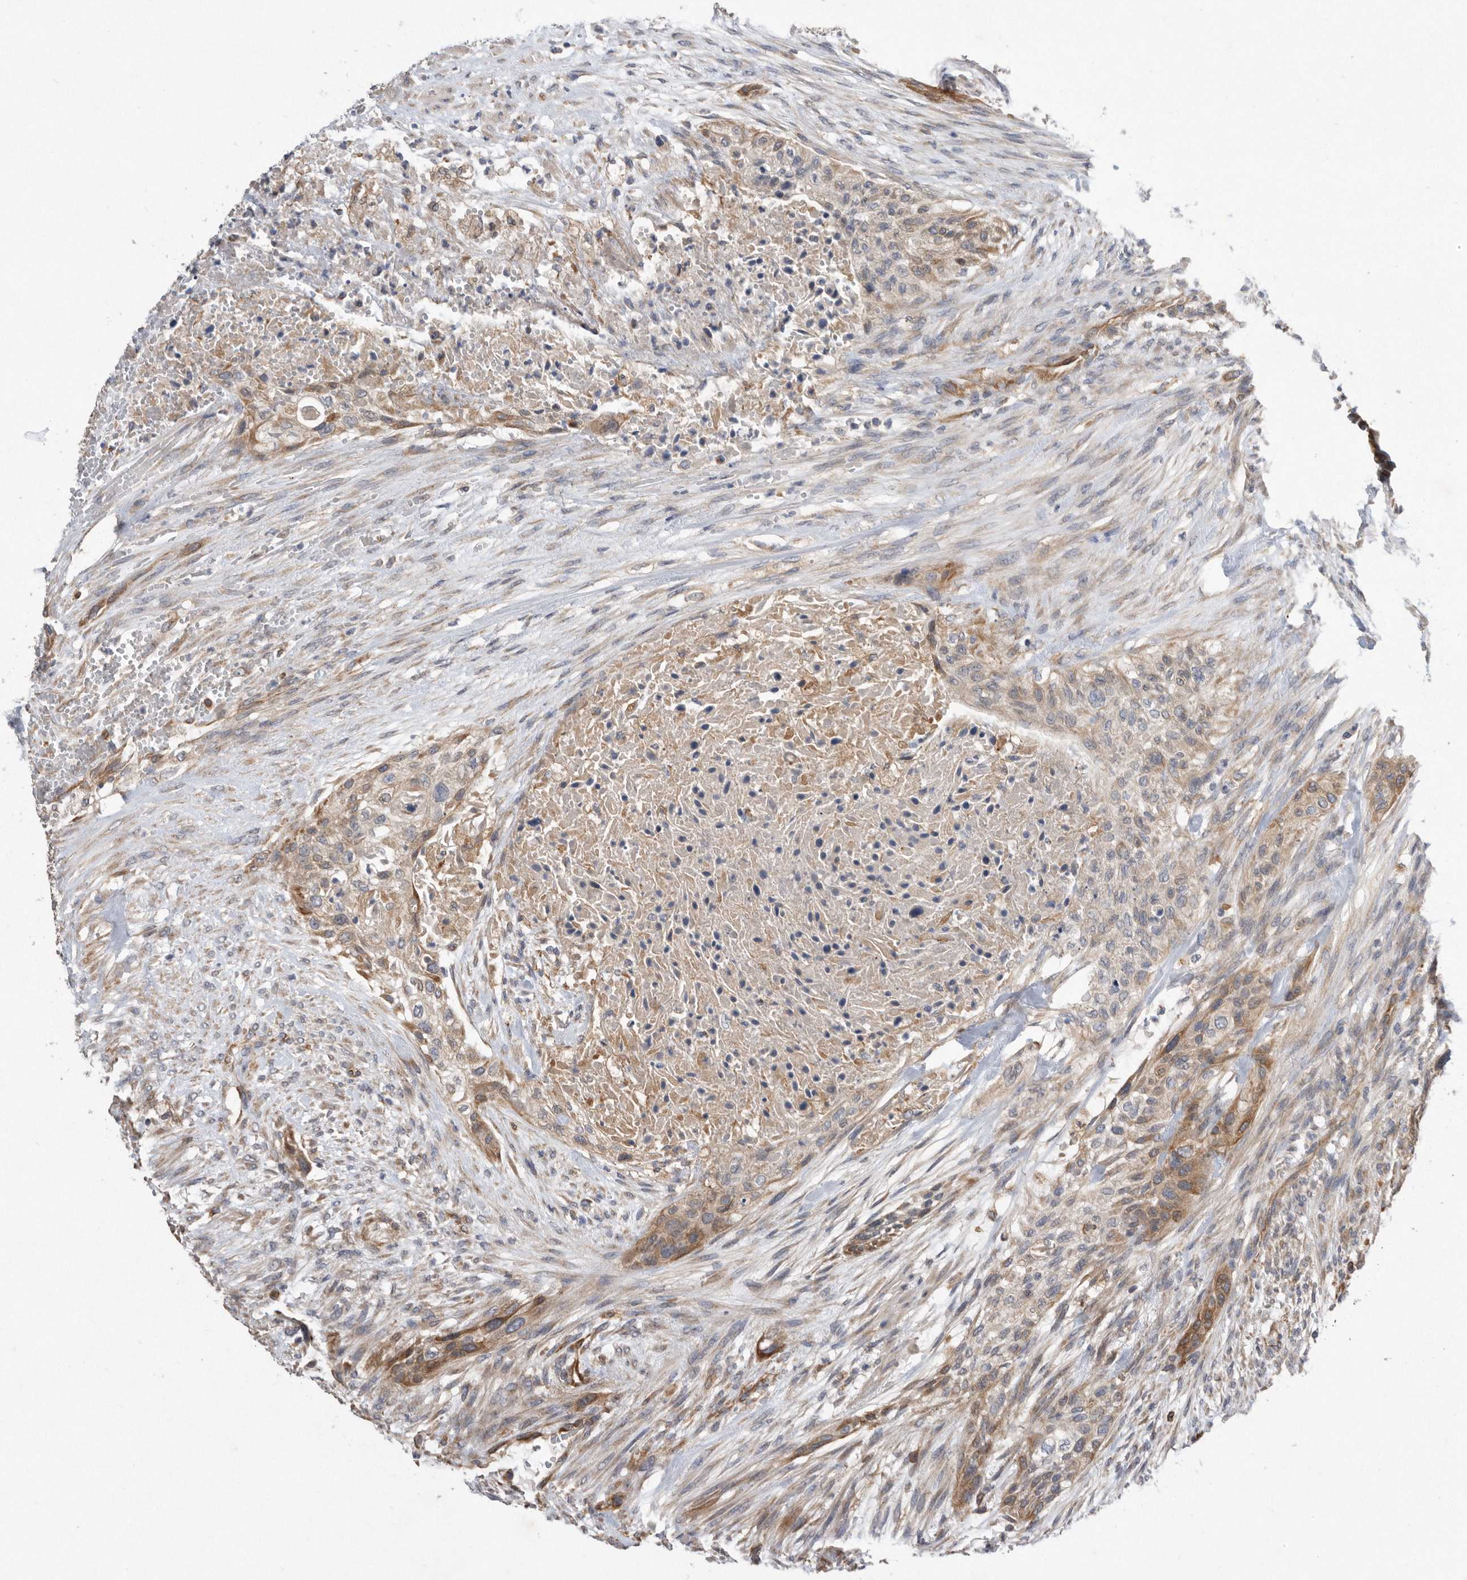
{"staining": {"intensity": "moderate", "quantity": ">75%", "location": "cytoplasmic/membranous"}, "tissue": "urothelial cancer", "cell_type": "Tumor cells", "image_type": "cancer", "snomed": [{"axis": "morphology", "description": "Urothelial carcinoma, High grade"}, {"axis": "topography", "description": "Urinary bladder"}], "caption": "The image reveals immunohistochemical staining of urothelial cancer. There is moderate cytoplasmic/membranous expression is appreciated in approximately >75% of tumor cells. Using DAB (3,3'-diaminobenzidine) (brown) and hematoxylin (blue) stains, captured at high magnification using brightfield microscopy.", "gene": "PON2", "patient": {"sex": "male", "age": 35}}